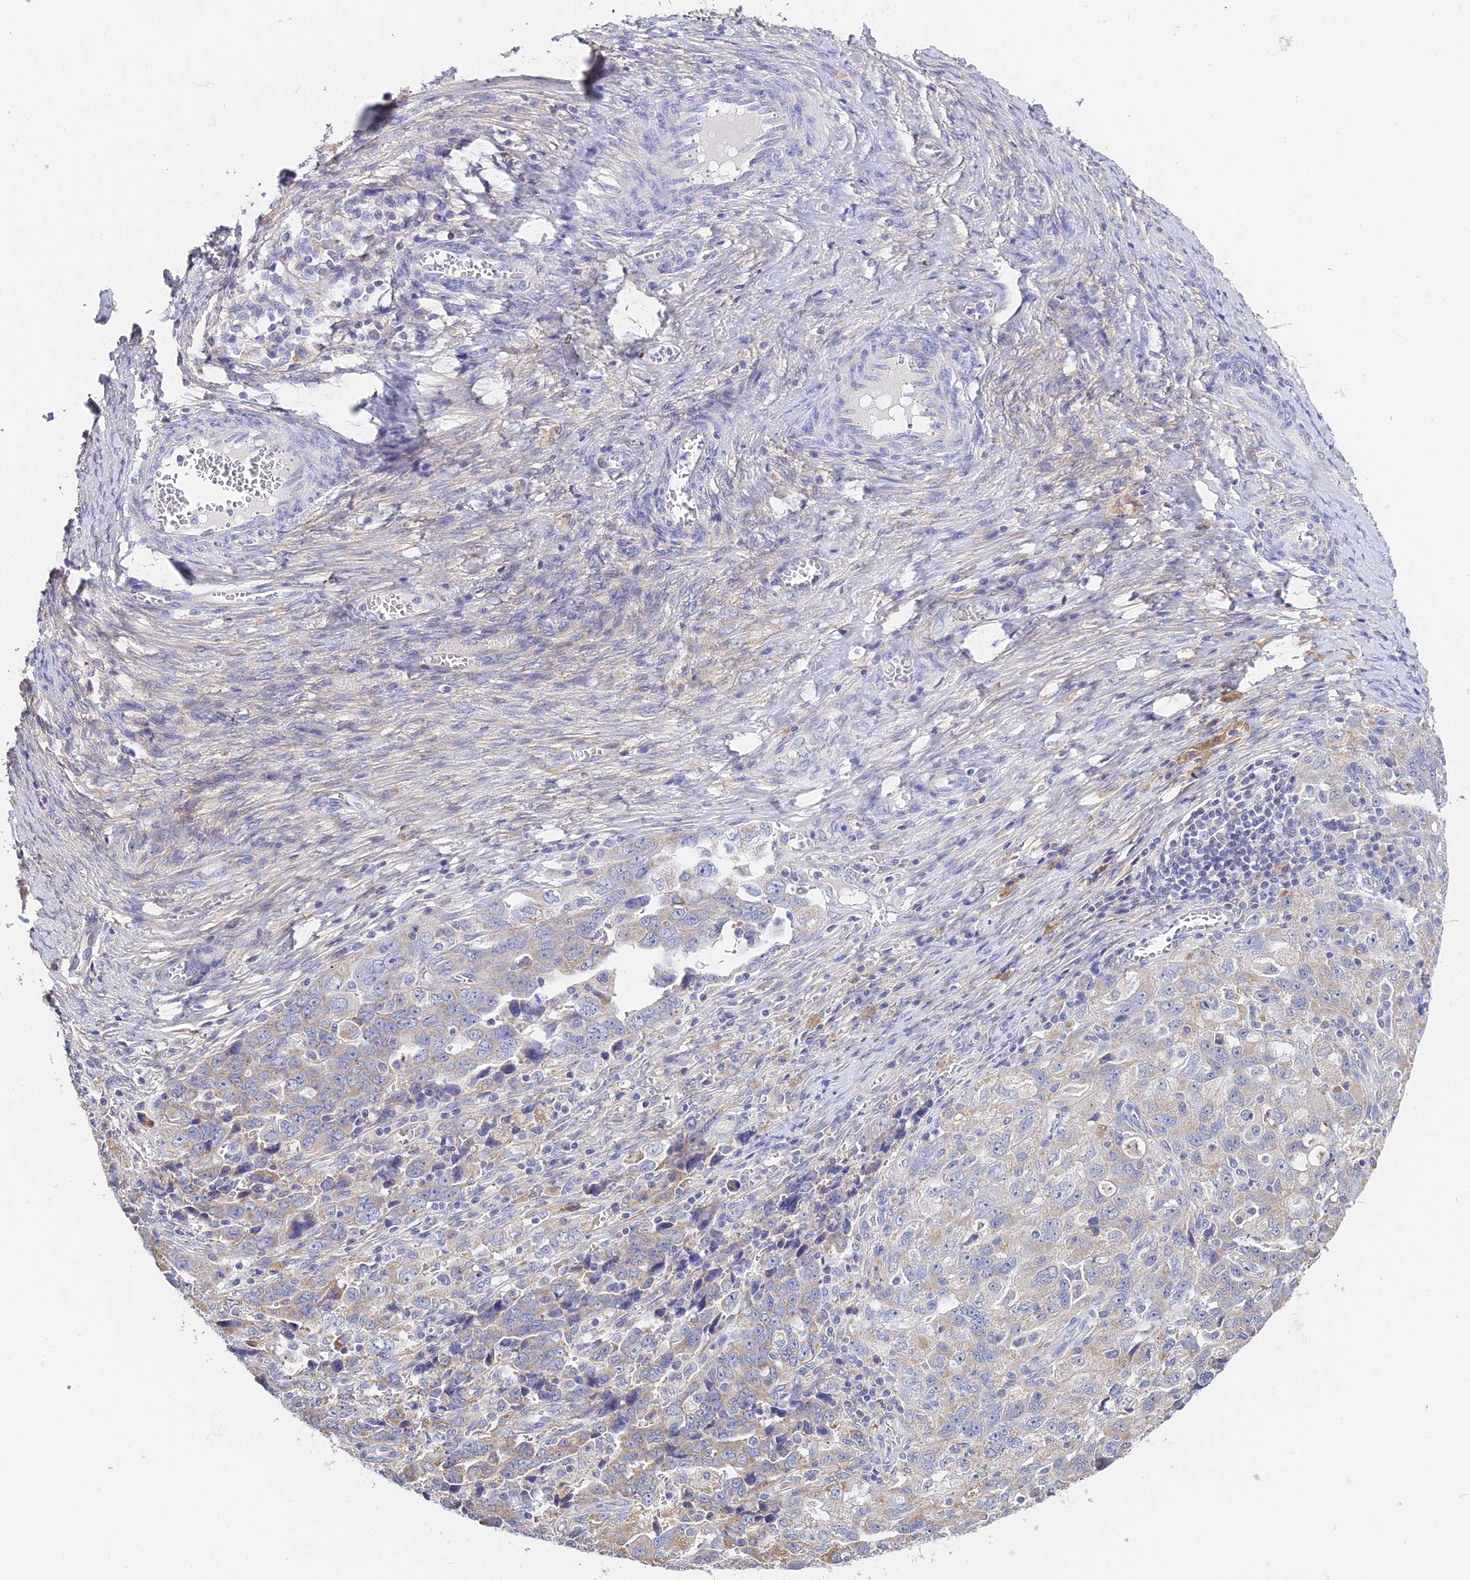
{"staining": {"intensity": "moderate", "quantity": "<25%", "location": "cytoplasmic/membranous"}, "tissue": "ovarian cancer", "cell_type": "Tumor cells", "image_type": "cancer", "snomed": [{"axis": "morphology", "description": "Carcinoma, NOS"}, {"axis": "morphology", "description": "Cystadenocarcinoma, serous, NOS"}, {"axis": "topography", "description": "Ovary"}], "caption": "Protein expression analysis of human ovarian serous cystadenocarcinoma reveals moderate cytoplasmic/membranous positivity in about <25% of tumor cells. The protein is shown in brown color, while the nuclei are stained blue.", "gene": "PPP2R2C", "patient": {"sex": "female", "age": 69}}